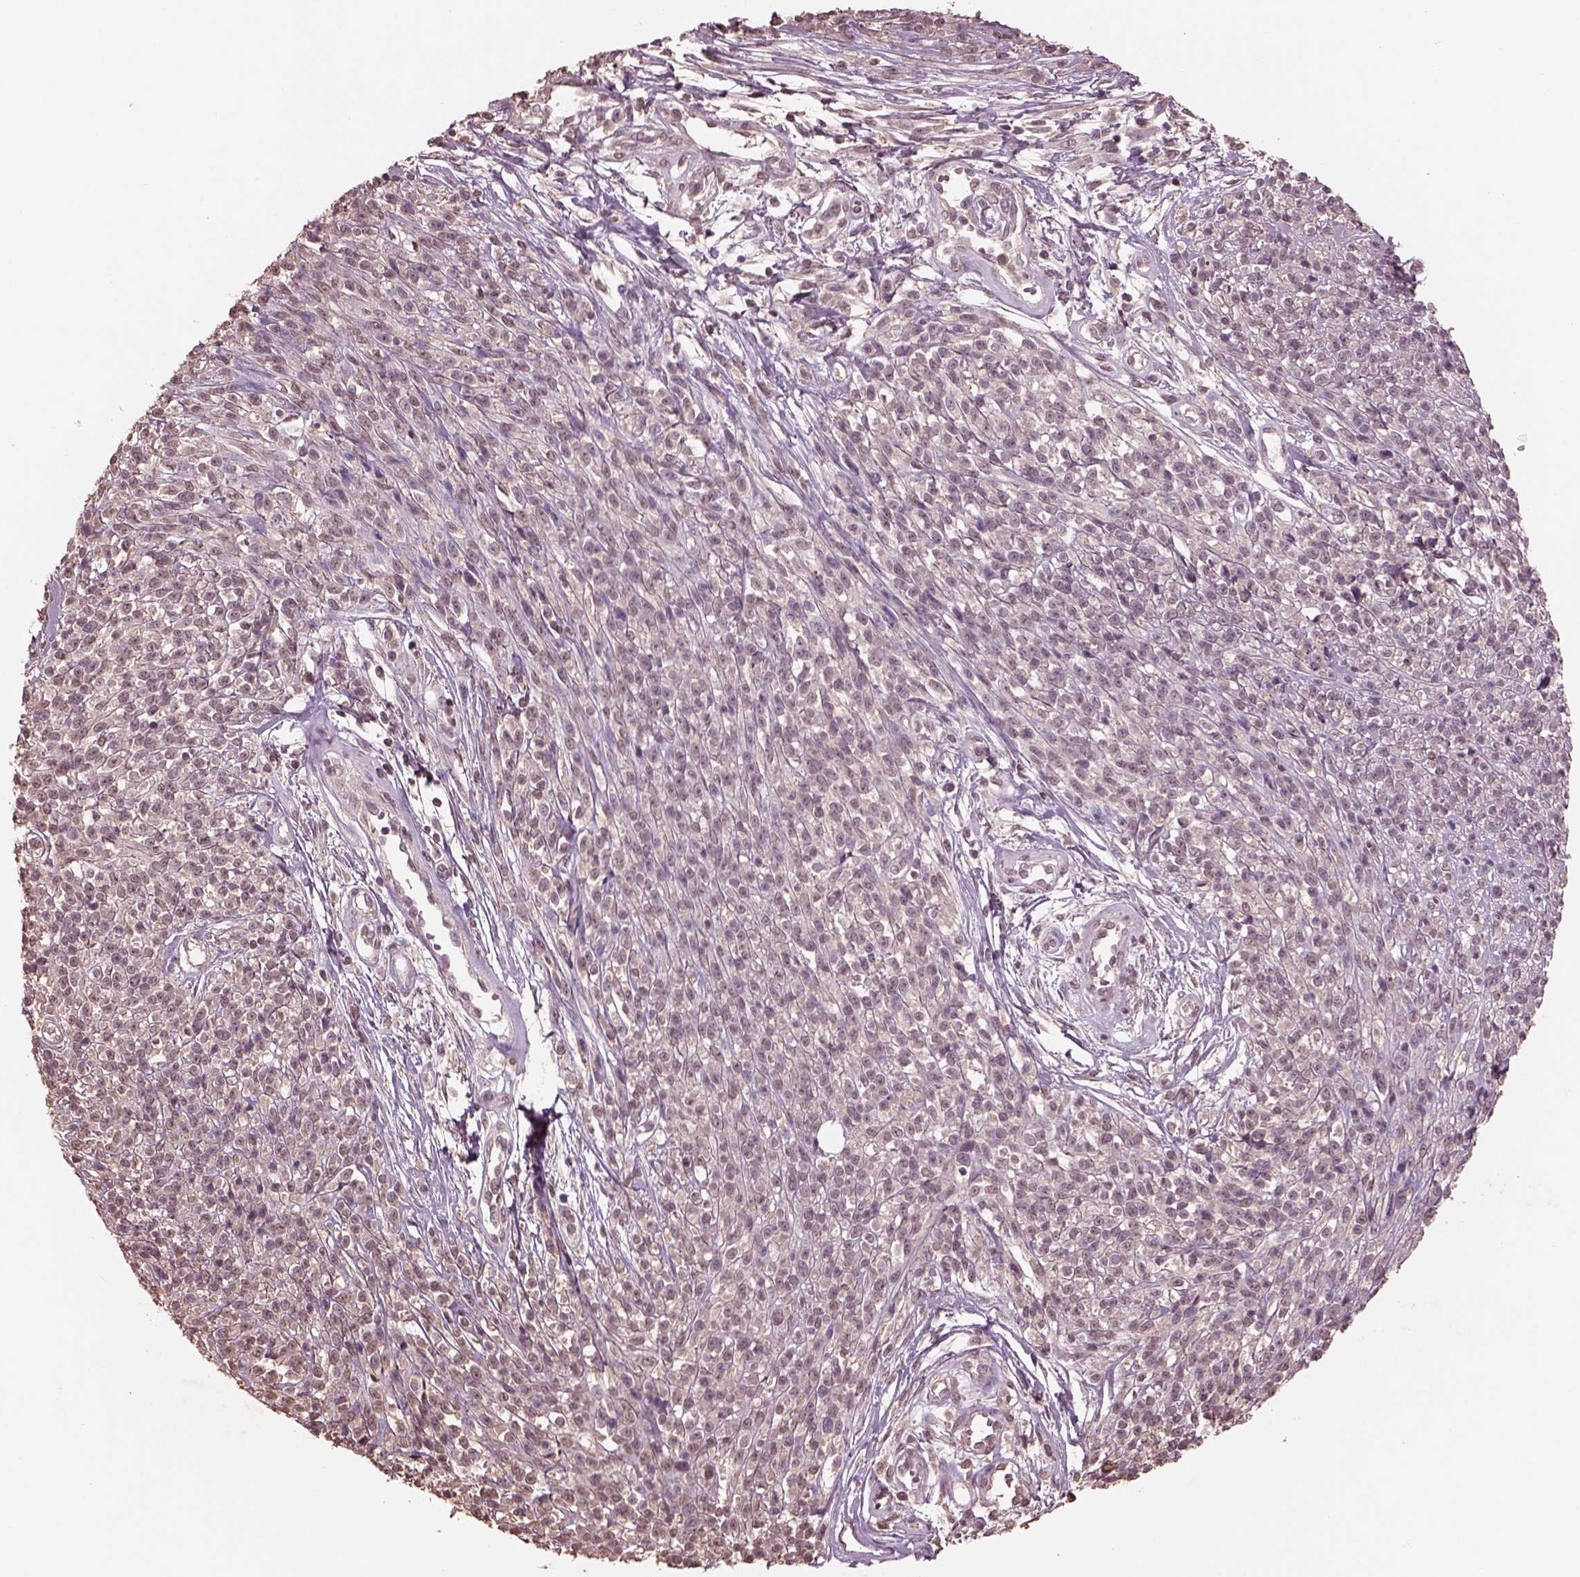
{"staining": {"intensity": "negative", "quantity": "none", "location": "none"}, "tissue": "melanoma", "cell_type": "Tumor cells", "image_type": "cancer", "snomed": [{"axis": "morphology", "description": "Malignant melanoma, NOS"}, {"axis": "topography", "description": "Skin"}, {"axis": "topography", "description": "Skin of trunk"}], "caption": "Immunohistochemistry (IHC) image of neoplastic tissue: human malignant melanoma stained with DAB (3,3'-diaminobenzidine) shows no significant protein expression in tumor cells.", "gene": "CPT1C", "patient": {"sex": "male", "age": 74}}